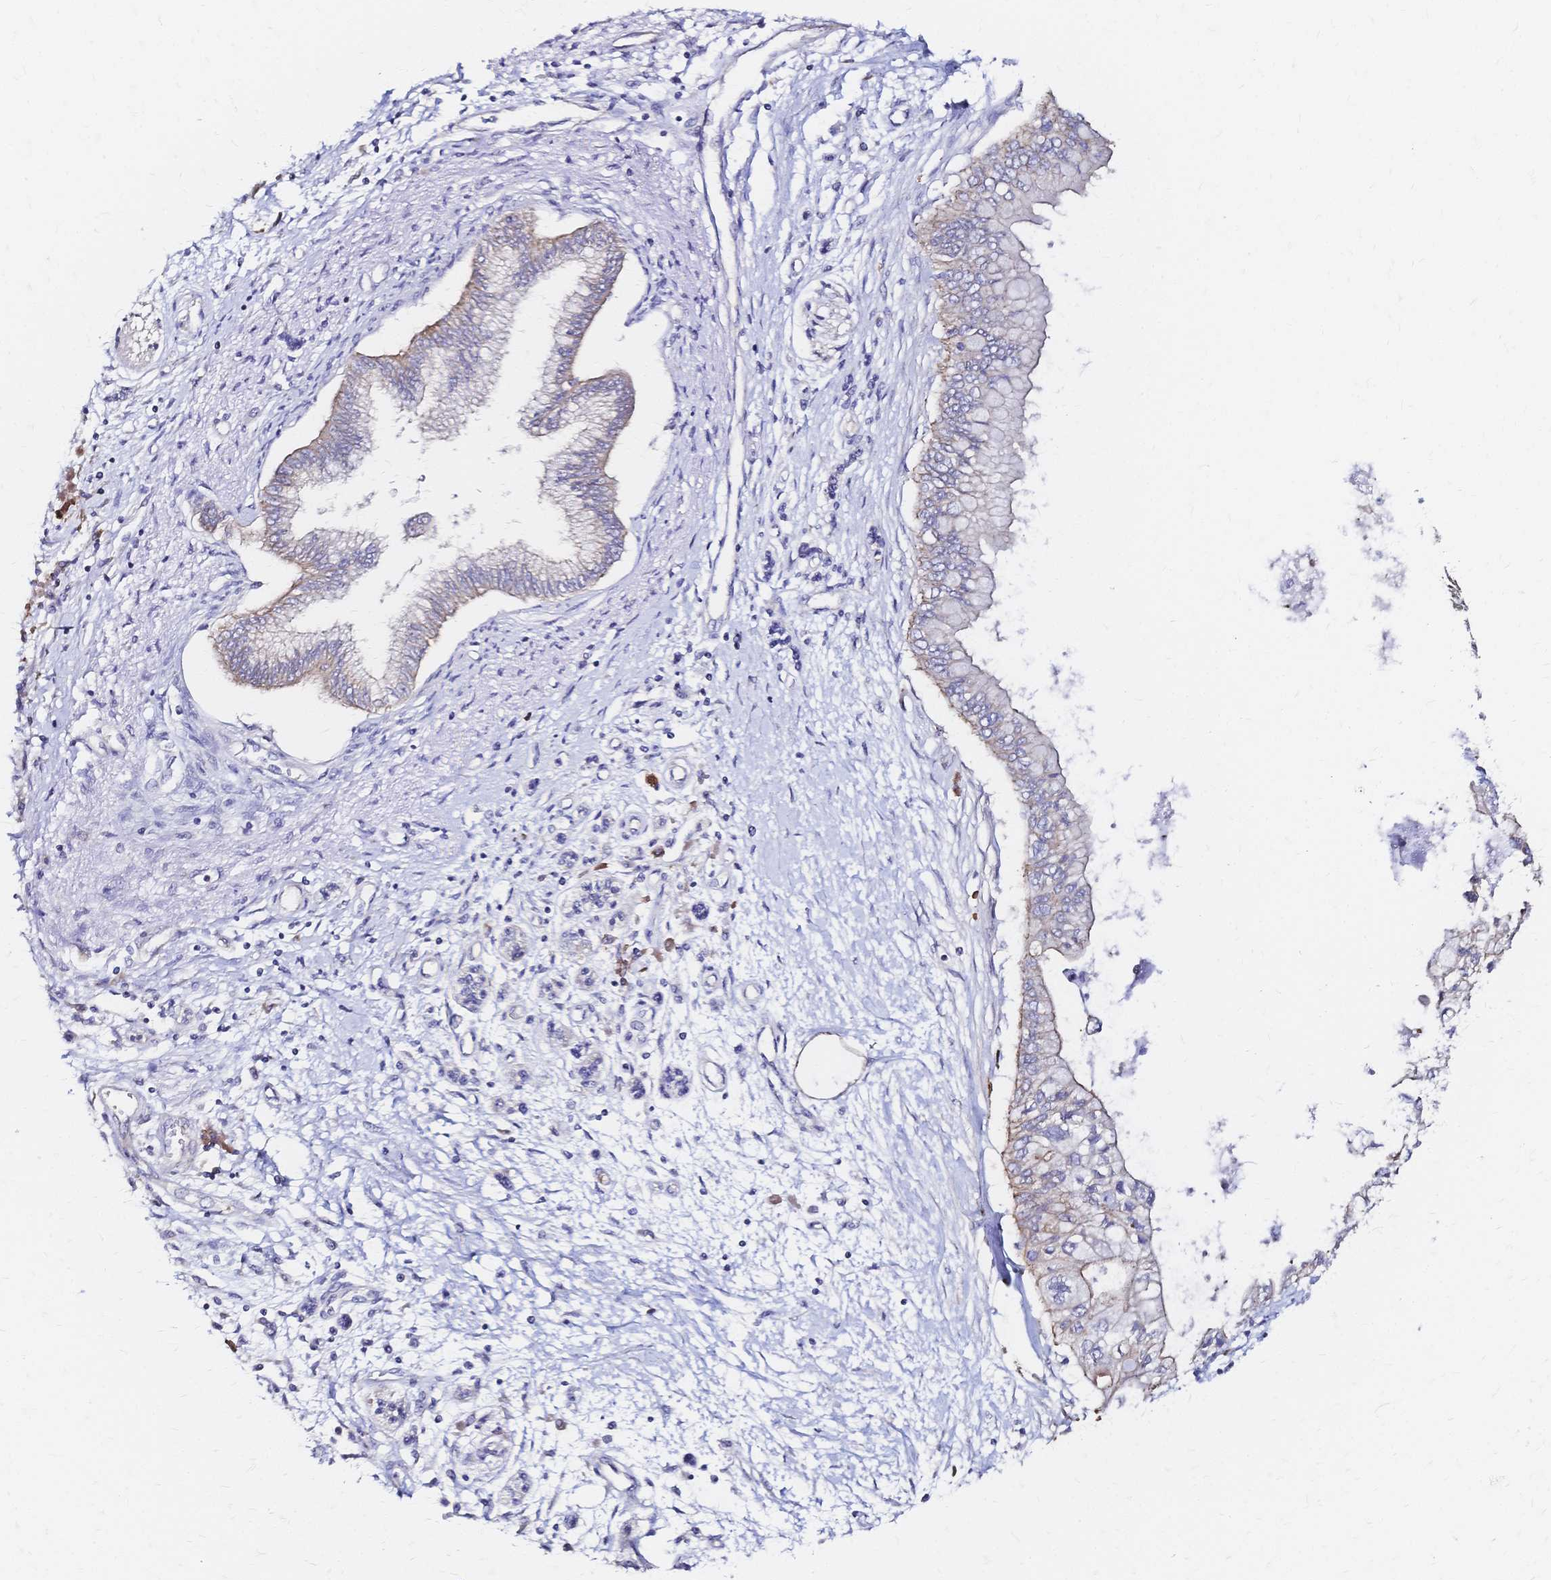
{"staining": {"intensity": "weak", "quantity": "<25%", "location": "cytoplasmic/membranous"}, "tissue": "pancreatic cancer", "cell_type": "Tumor cells", "image_type": "cancer", "snomed": [{"axis": "morphology", "description": "Adenocarcinoma, NOS"}, {"axis": "topography", "description": "Pancreas"}], "caption": "This is an IHC photomicrograph of human pancreatic adenocarcinoma. There is no expression in tumor cells.", "gene": "SLC5A1", "patient": {"sex": "female", "age": 77}}